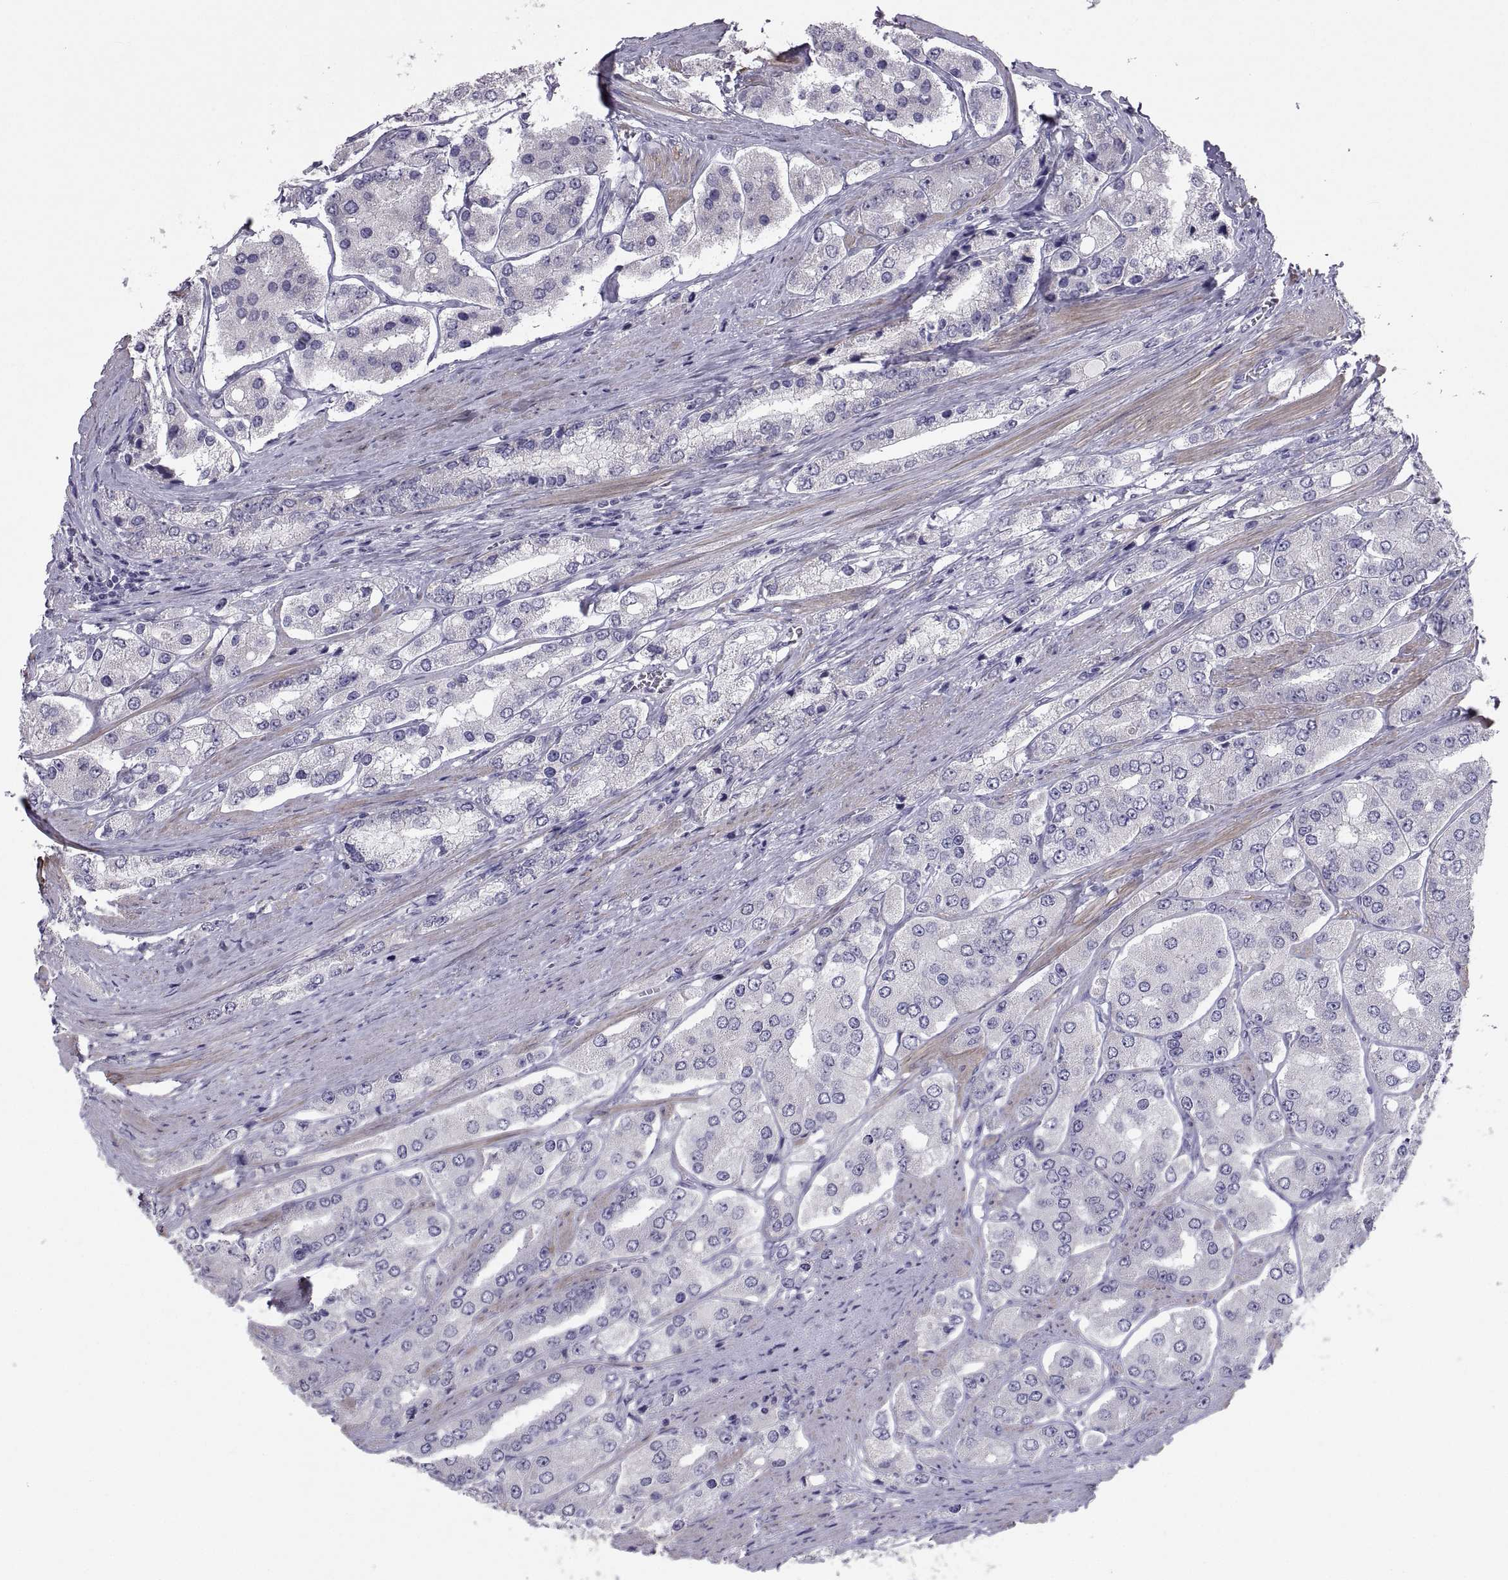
{"staining": {"intensity": "negative", "quantity": "none", "location": "none"}, "tissue": "prostate cancer", "cell_type": "Tumor cells", "image_type": "cancer", "snomed": [{"axis": "morphology", "description": "Adenocarcinoma, Low grade"}, {"axis": "topography", "description": "Prostate"}], "caption": "High magnification brightfield microscopy of prostate cancer stained with DAB (brown) and counterstained with hematoxylin (blue): tumor cells show no significant positivity. (DAB (3,3'-diaminobenzidine) immunohistochemistry, high magnification).", "gene": "IGSF1", "patient": {"sex": "male", "age": 69}}